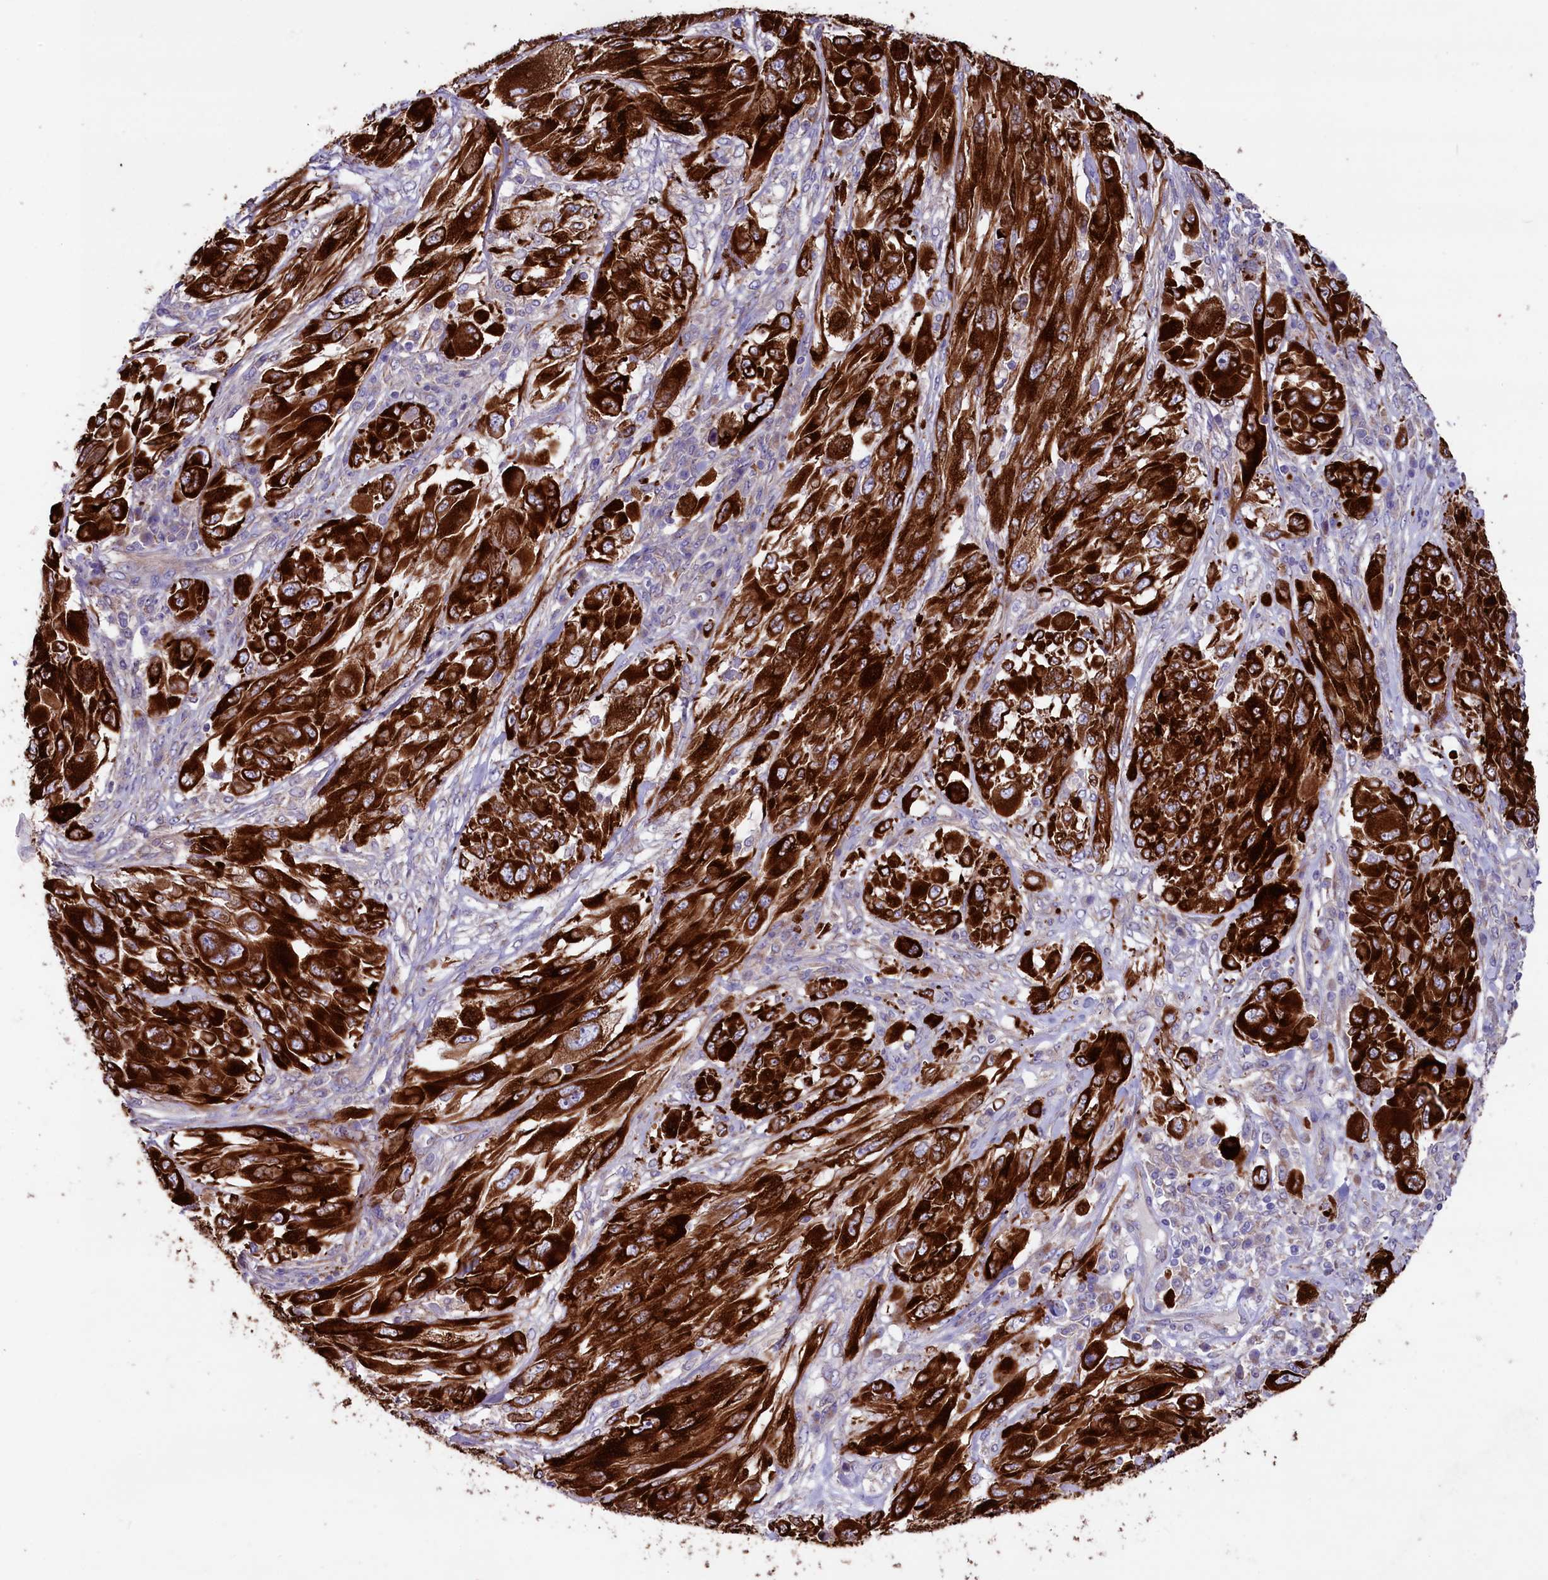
{"staining": {"intensity": "strong", "quantity": ">75%", "location": "cytoplasmic/membranous"}, "tissue": "melanoma", "cell_type": "Tumor cells", "image_type": "cancer", "snomed": [{"axis": "morphology", "description": "Malignant melanoma, NOS"}, {"axis": "topography", "description": "Skin"}], "caption": "This is an image of IHC staining of melanoma, which shows strong expression in the cytoplasmic/membranous of tumor cells.", "gene": "GPR108", "patient": {"sex": "female", "age": 91}}